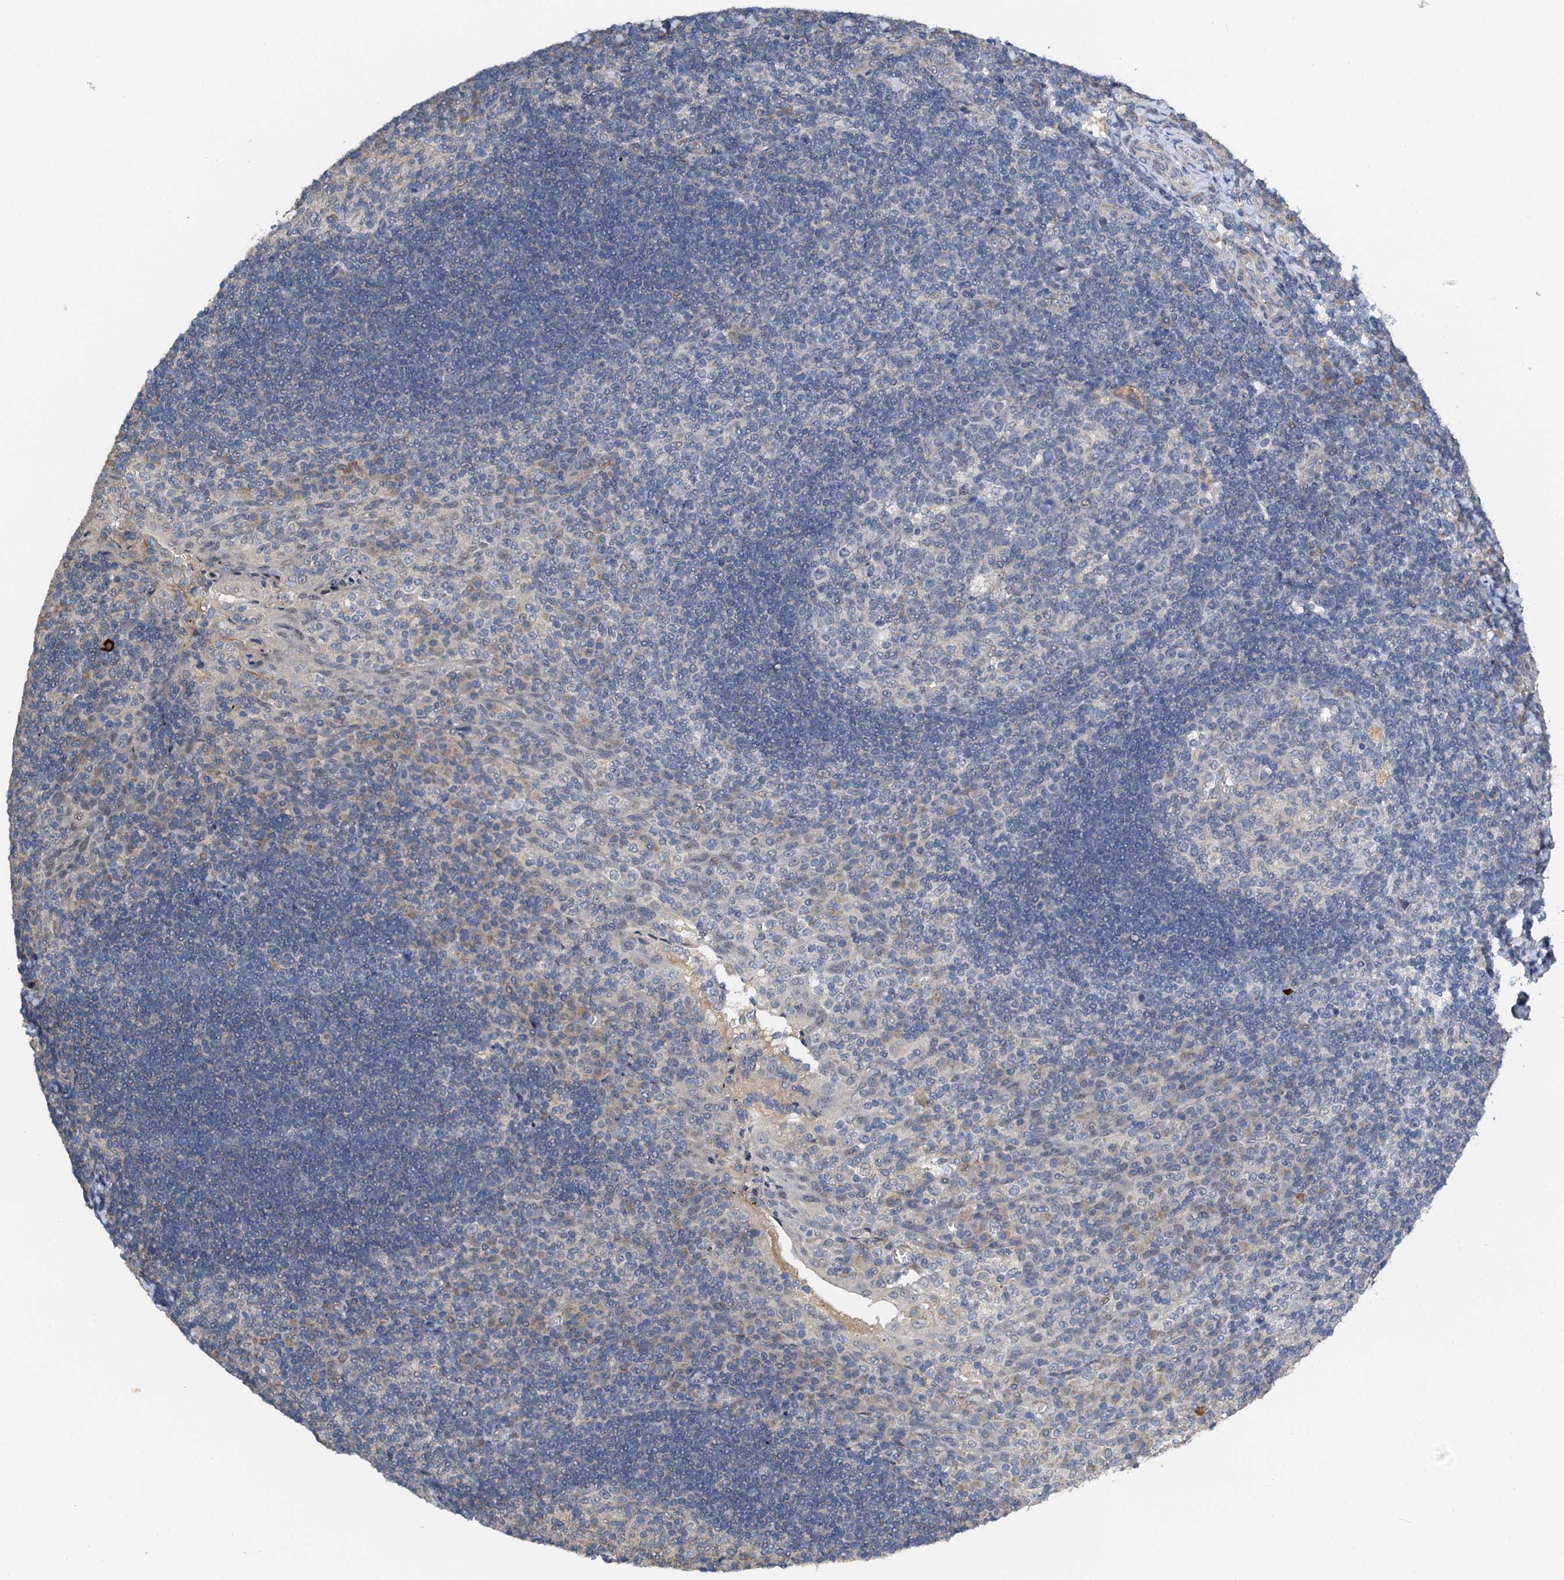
{"staining": {"intensity": "negative", "quantity": "none", "location": "none"}, "tissue": "tonsil", "cell_type": "Germinal center cells", "image_type": "normal", "snomed": [{"axis": "morphology", "description": "Normal tissue, NOS"}, {"axis": "topography", "description": "Tonsil"}], "caption": "High magnification brightfield microscopy of benign tonsil stained with DAB (brown) and counterstained with hematoxylin (blue): germinal center cells show no significant expression. (DAB IHC visualized using brightfield microscopy, high magnification).", "gene": "ZNF606", "patient": {"sex": "male", "age": 17}}